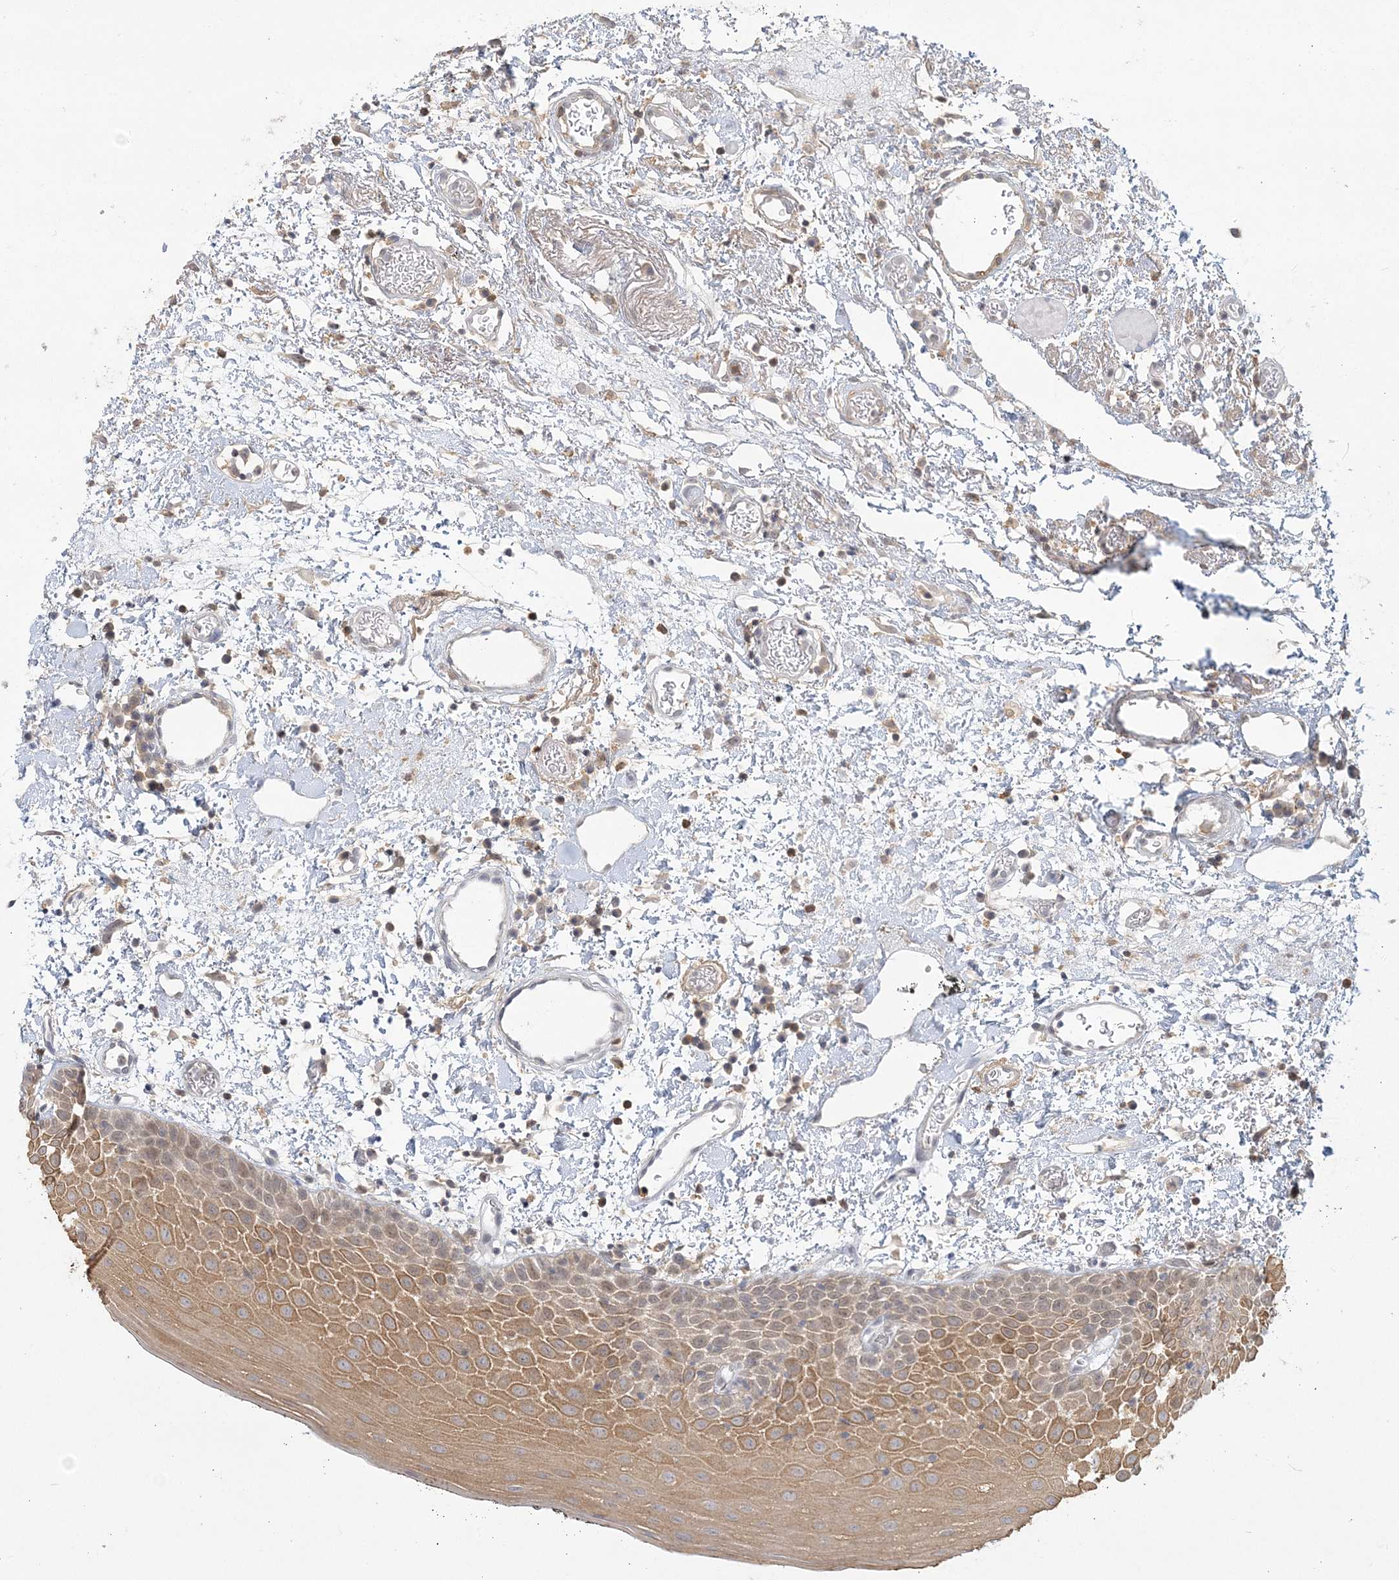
{"staining": {"intensity": "moderate", "quantity": ">75%", "location": "cytoplasmic/membranous,nuclear"}, "tissue": "oral mucosa", "cell_type": "Squamous epithelial cells", "image_type": "normal", "snomed": [{"axis": "morphology", "description": "Normal tissue, NOS"}, {"axis": "topography", "description": "Oral tissue"}], "caption": "DAB (3,3'-diaminobenzidine) immunohistochemical staining of benign human oral mucosa displays moderate cytoplasmic/membranous,nuclear protein positivity in approximately >75% of squamous epithelial cells.", "gene": "ANKS1A", "patient": {"sex": "male", "age": 74}}